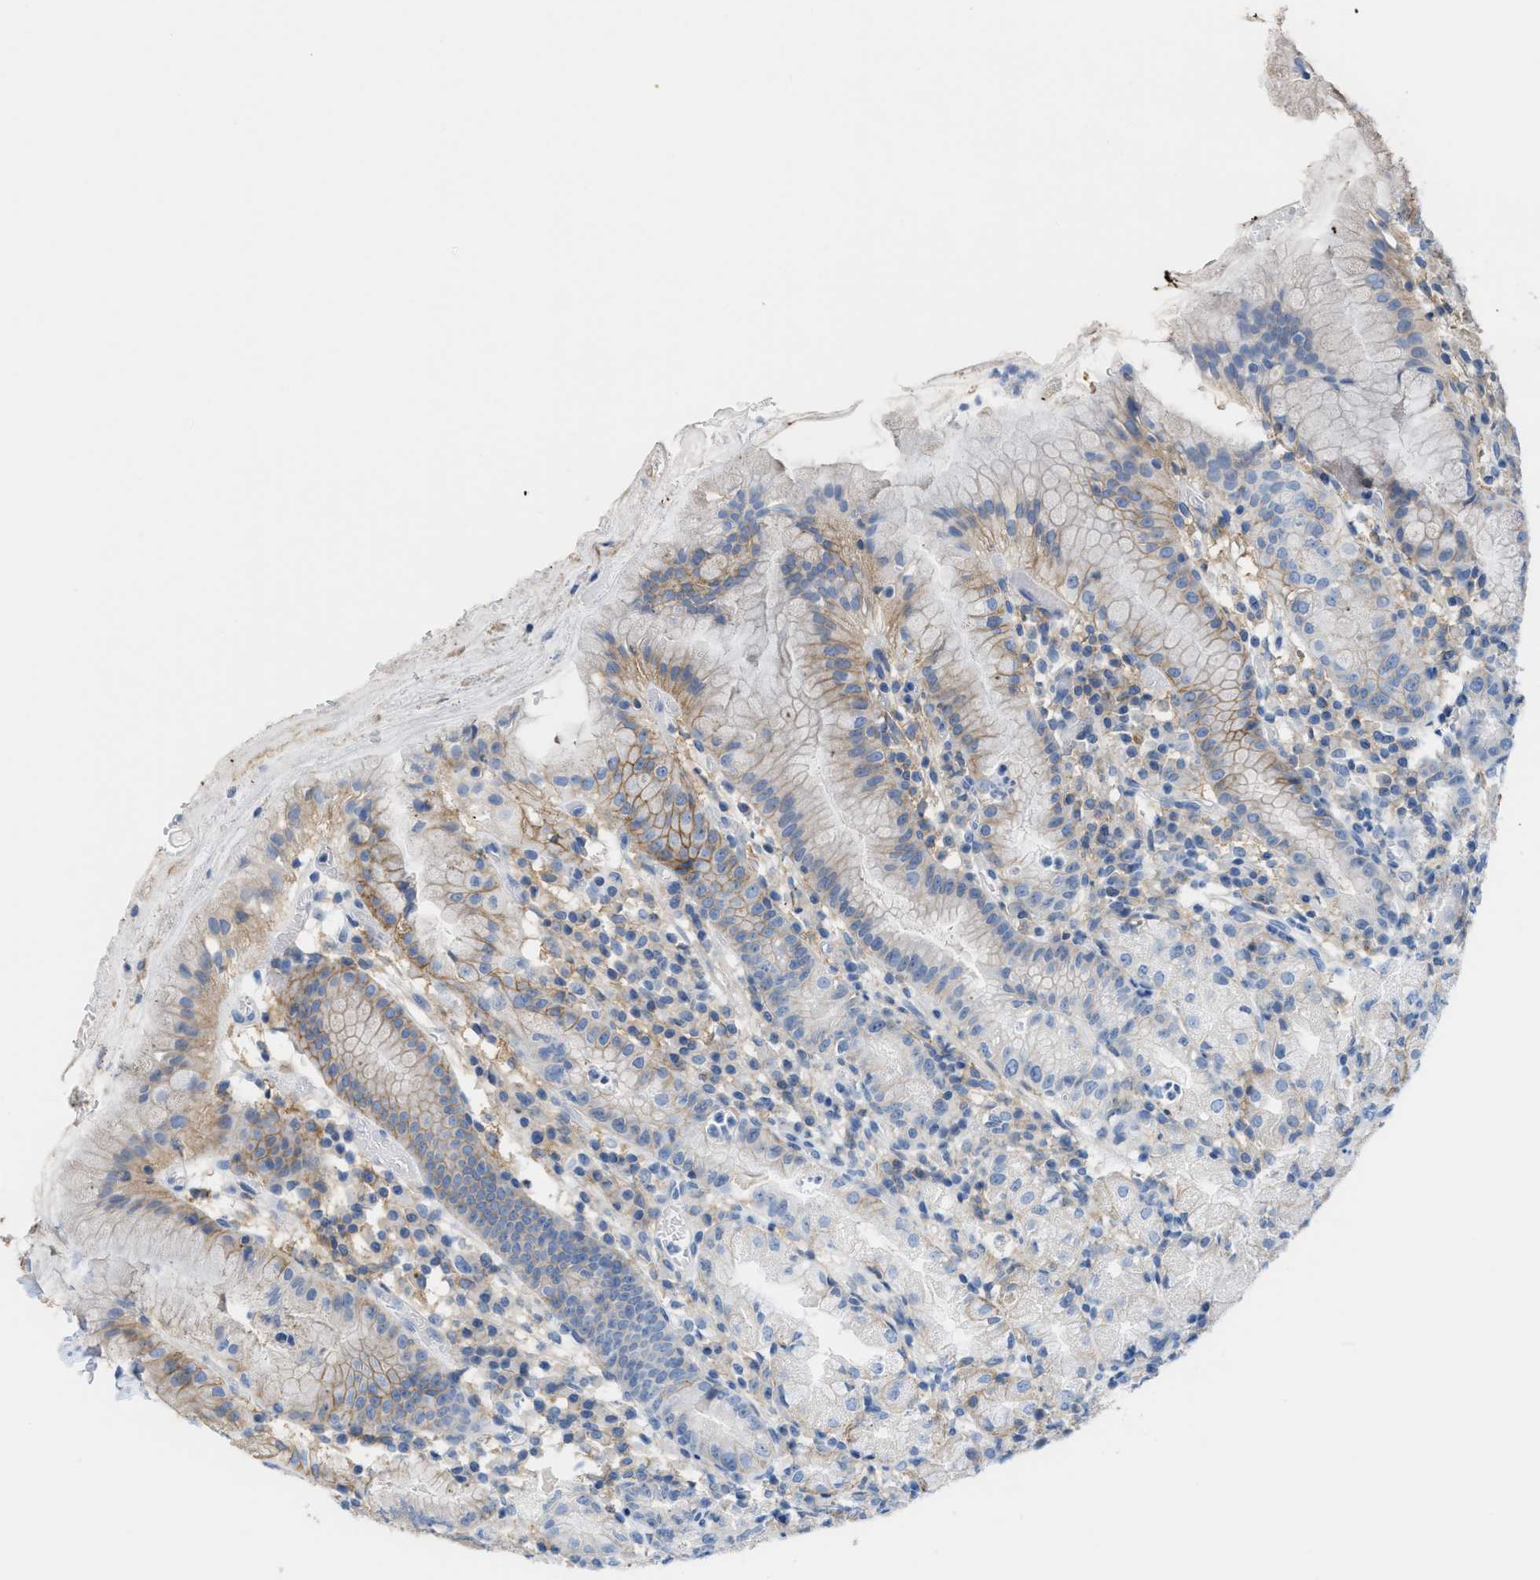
{"staining": {"intensity": "moderate", "quantity": "<25%", "location": "cytoplasmic/membranous"}, "tissue": "stomach", "cell_type": "Glandular cells", "image_type": "normal", "snomed": [{"axis": "morphology", "description": "Normal tissue, NOS"}, {"axis": "topography", "description": "Stomach"}, {"axis": "topography", "description": "Stomach, lower"}], "caption": "A brown stain highlights moderate cytoplasmic/membranous expression of a protein in glandular cells of unremarkable human stomach.", "gene": "SLC3A2", "patient": {"sex": "female", "age": 75}}